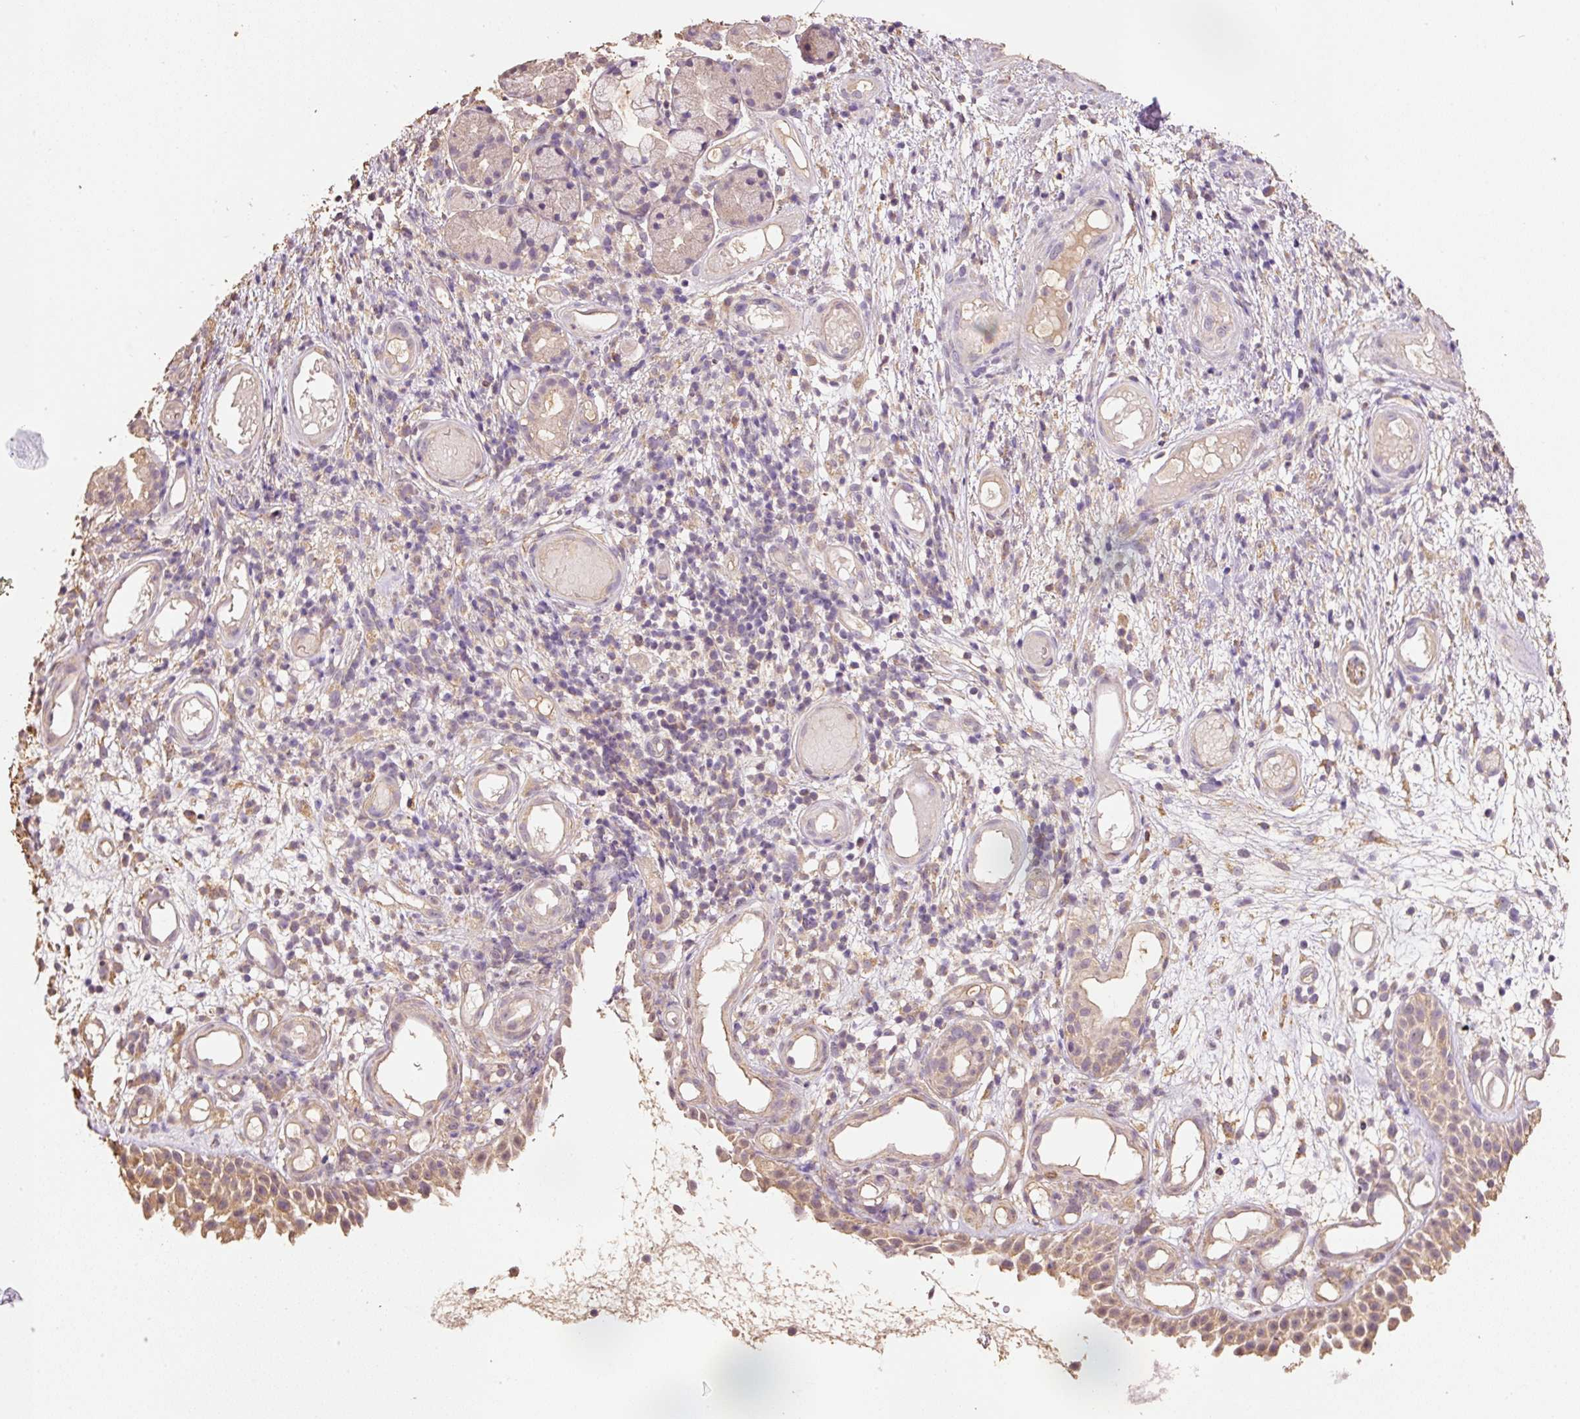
{"staining": {"intensity": "weak", "quantity": ">75%", "location": "cytoplasmic/membranous"}, "tissue": "nasopharynx", "cell_type": "Respiratory epithelial cells", "image_type": "normal", "snomed": [{"axis": "morphology", "description": "Normal tissue, NOS"}, {"axis": "morphology", "description": "Inflammation, NOS"}, {"axis": "topography", "description": "Nasopharynx"}], "caption": "A low amount of weak cytoplasmic/membranous positivity is appreciated in approximately >75% of respiratory epithelial cells in normal nasopharynx. Nuclei are stained in blue.", "gene": "HERC2", "patient": {"sex": "male", "age": 54}}